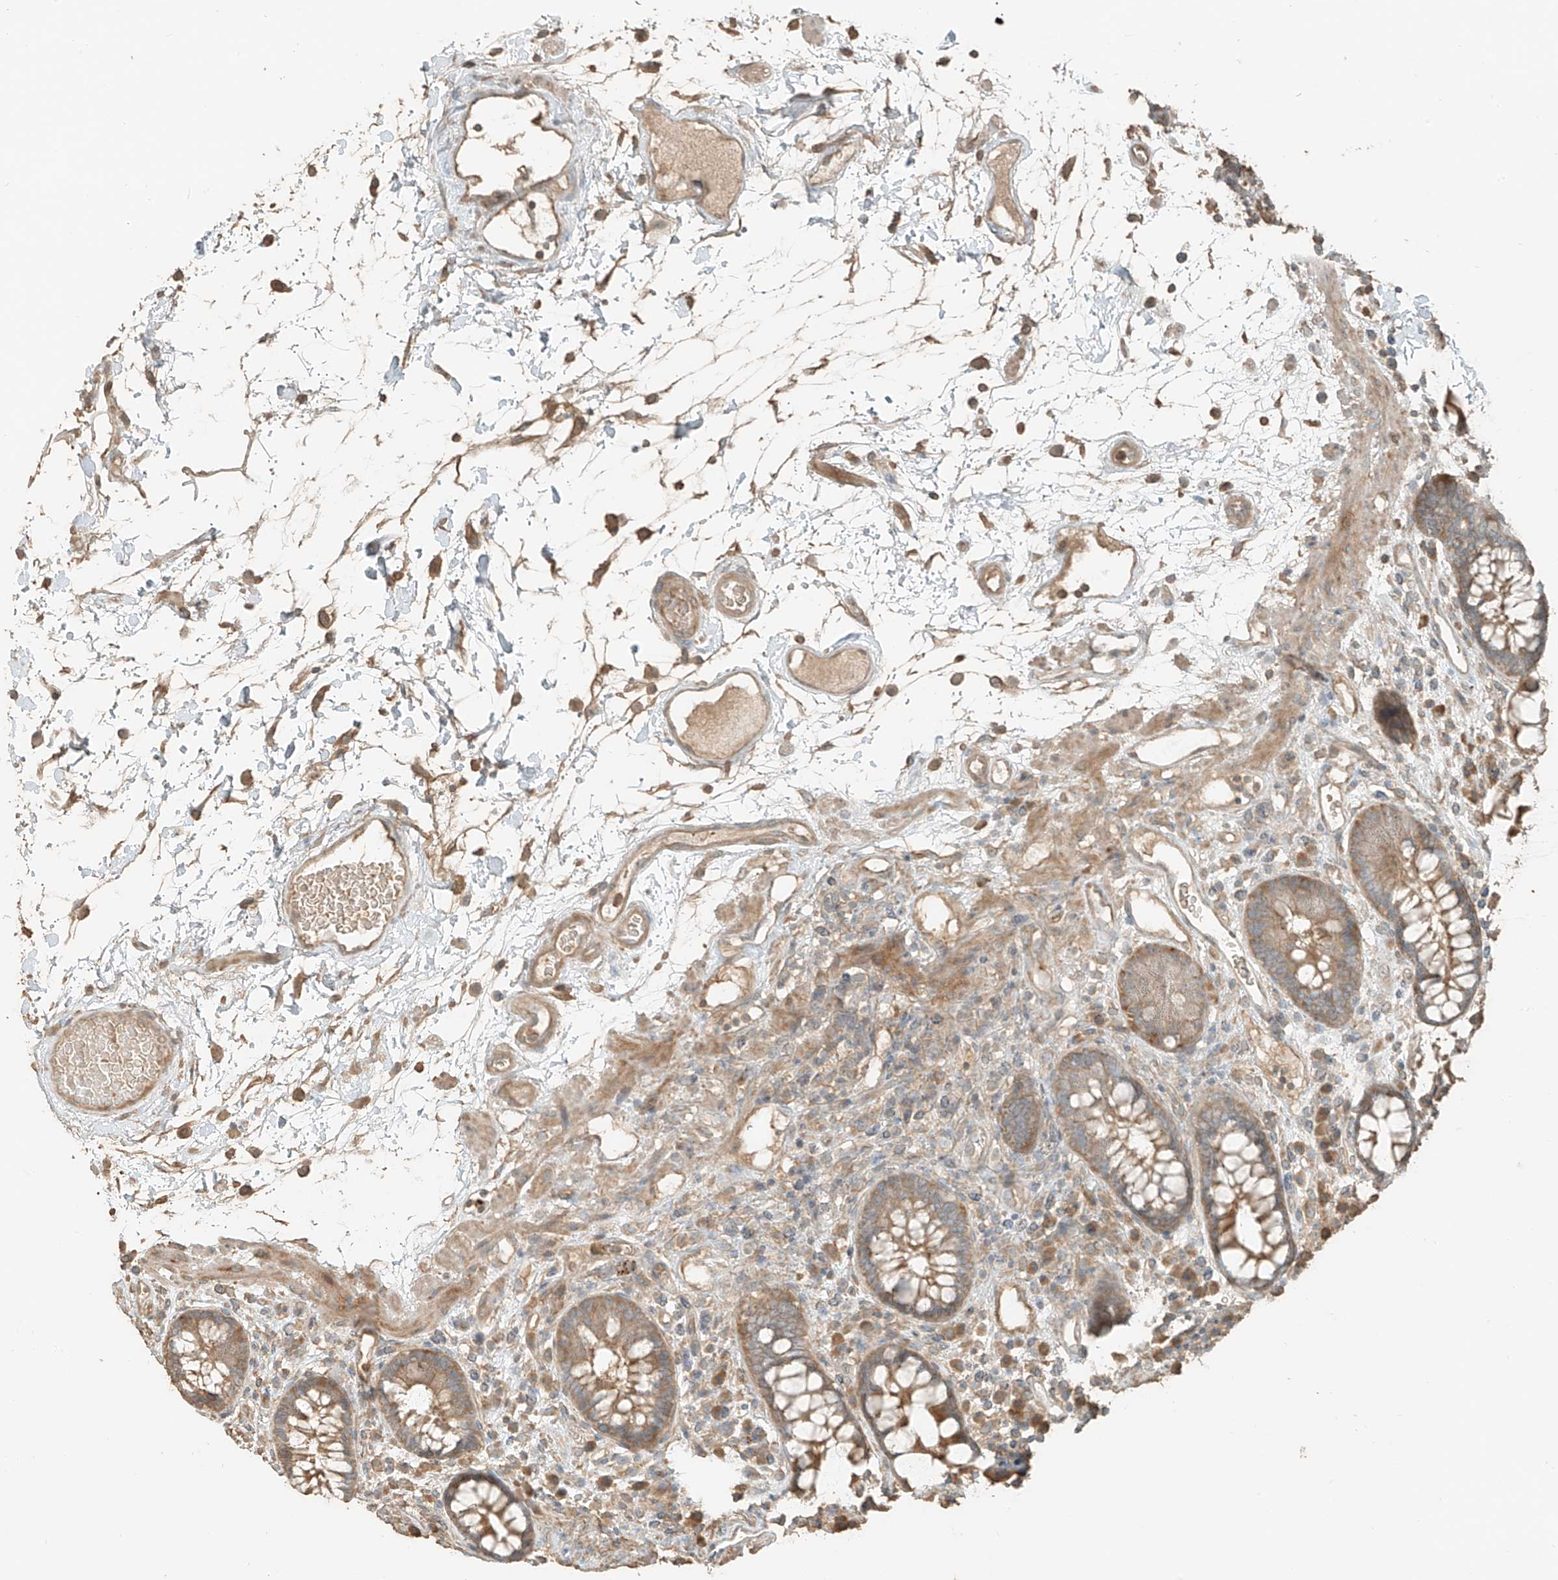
{"staining": {"intensity": "weak", "quantity": ">75%", "location": "cytoplasmic/membranous"}, "tissue": "colon", "cell_type": "Endothelial cells", "image_type": "normal", "snomed": [{"axis": "morphology", "description": "Normal tissue, NOS"}, {"axis": "topography", "description": "Colon"}], "caption": "Weak cytoplasmic/membranous positivity for a protein is present in approximately >75% of endothelial cells of unremarkable colon using immunohistochemistry.", "gene": "RFTN2", "patient": {"sex": "female", "age": 79}}